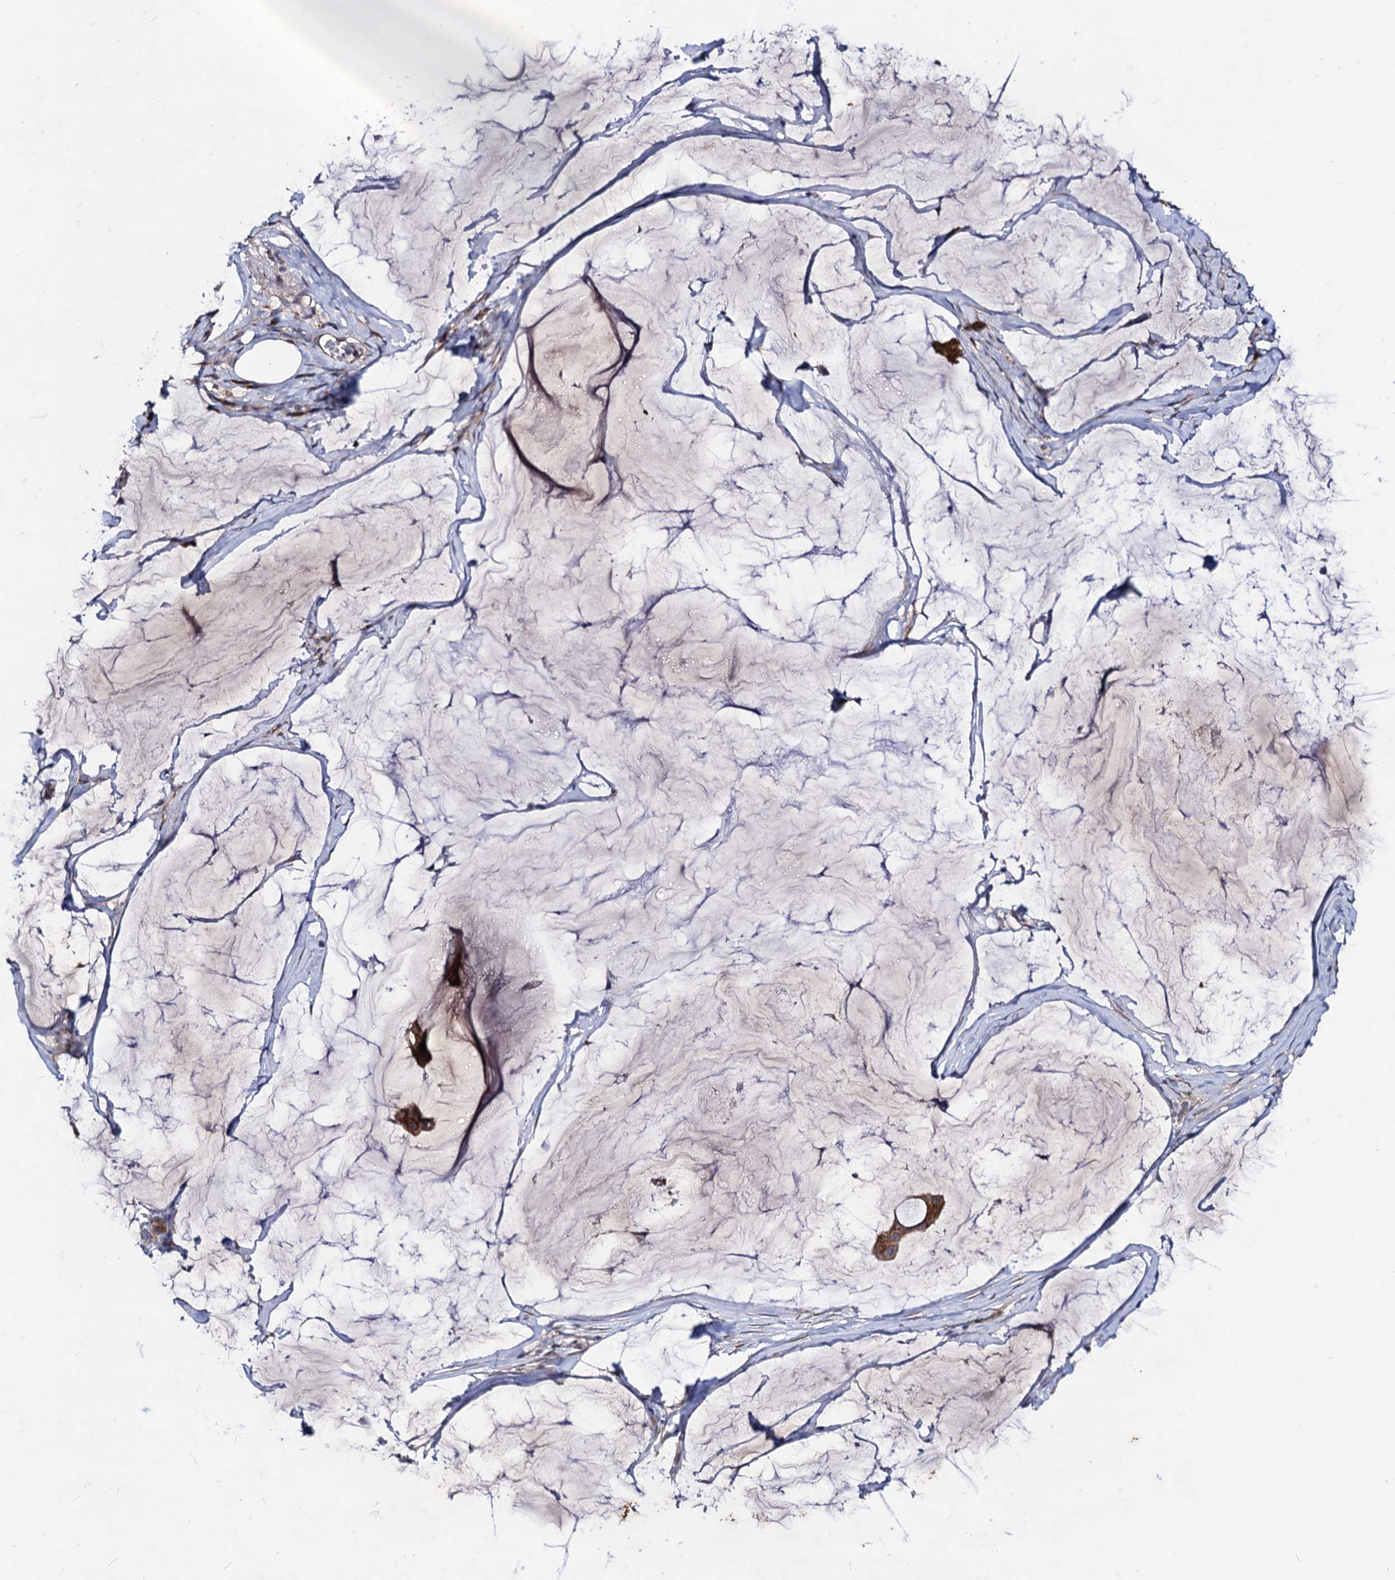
{"staining": {"intensity": "strong", "quantity": ">75%", "location": "cytoplasmic/membranous"}, "tissue": "ovarian cancer", "cell_type": "Tumor cells", "image_type": "cancer", "snomed": [{"axis": "morphology", "description": "Cystadenocarcinoma, mucinous, NOS"}, {"axis": "topography", "description": "Ovary"}], "caption": "An image showing strong cytoplasmic/membranous positivity in approximately >75% of tumor cells in ovarian cancer (mucinous cystadenocarcinoma), as visualized by brown immunohistochemical staining.", "gene": "DYDC1", "patient": {"sex": "female", "age": 73}}